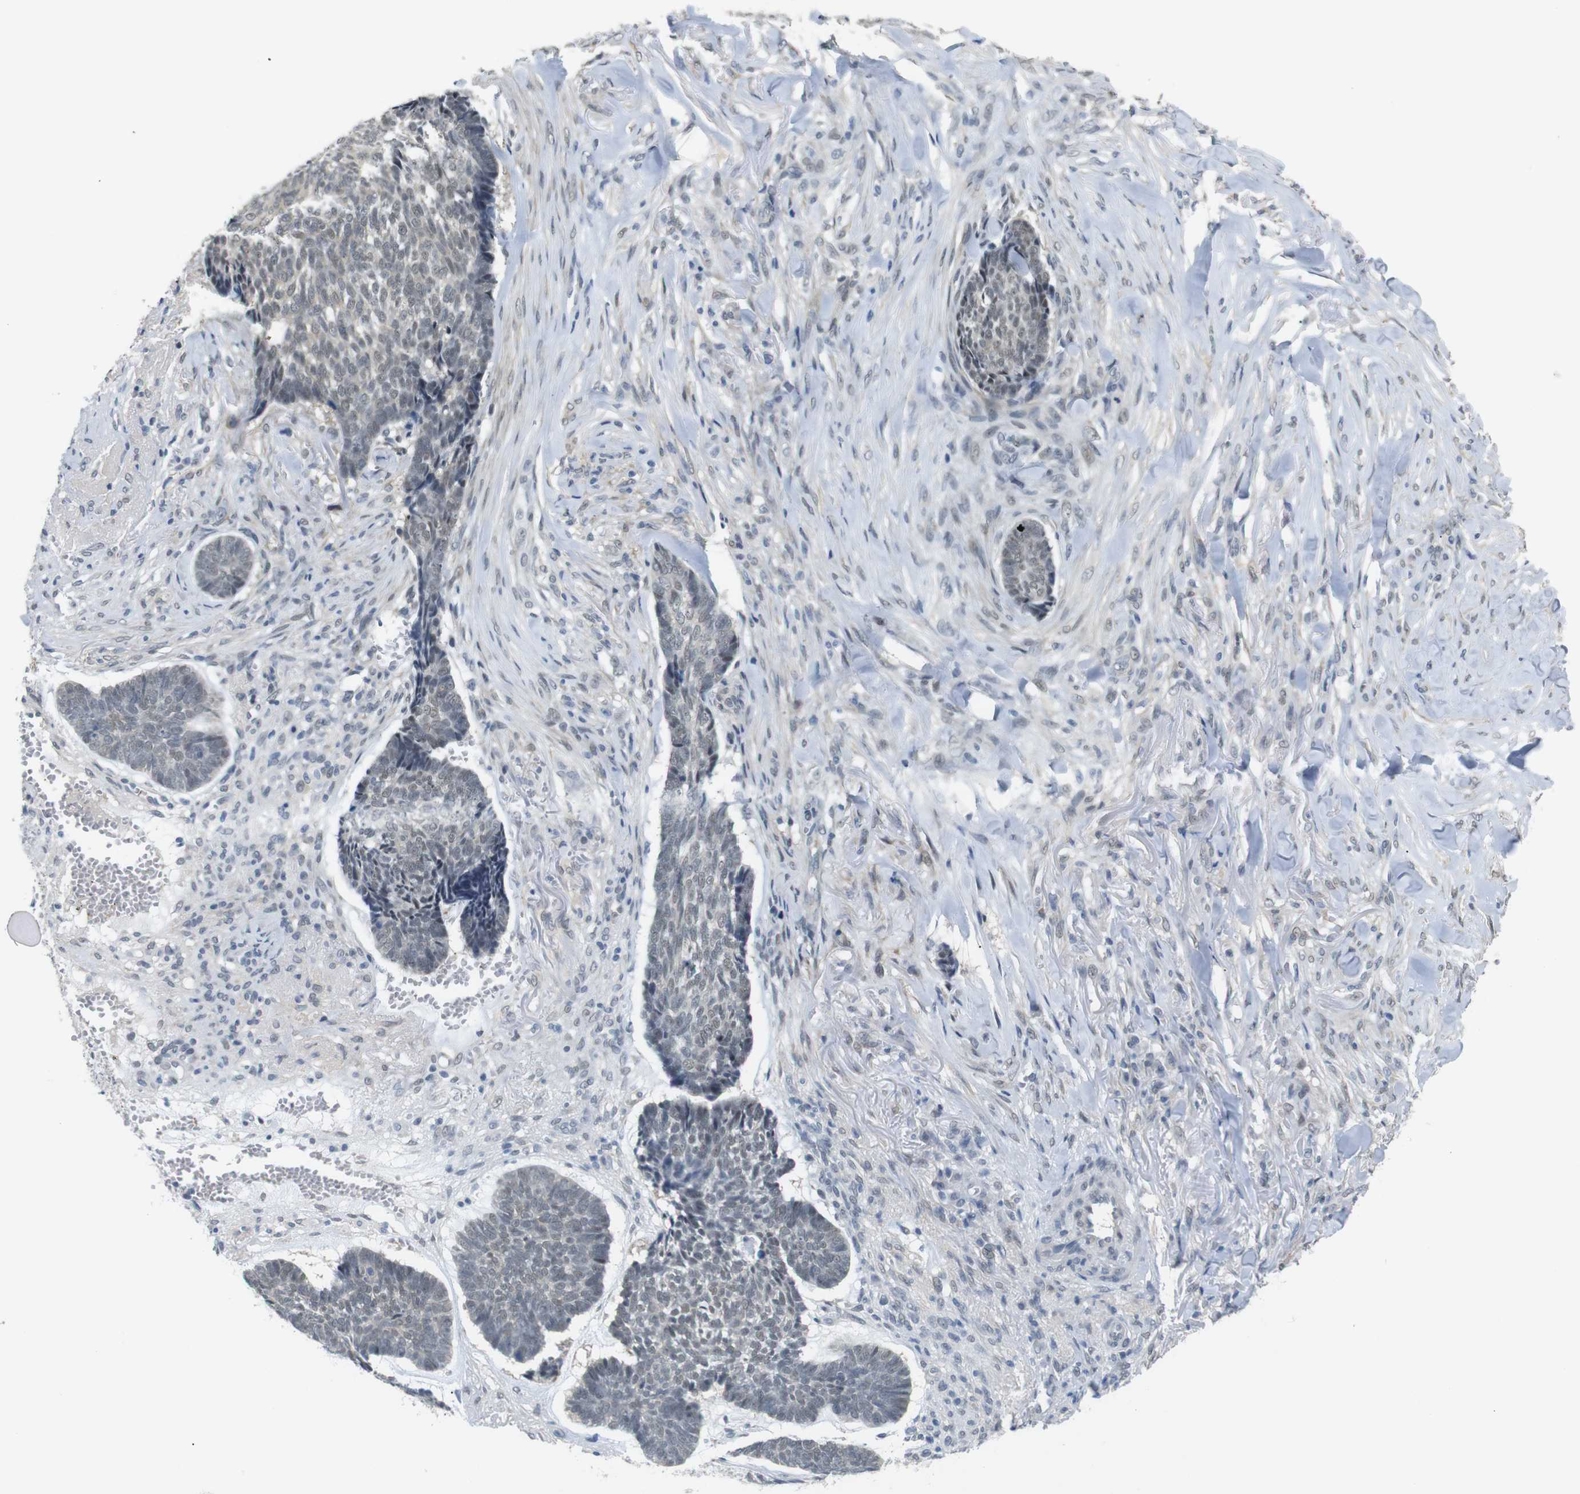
{"staining": {"intensity": "weak", "quantity": "25%-75%", "location": "nuclear"}, "tissue": "skin cancer", "cell_type": "Tumor cells", "image_type": "cancer", "snomed": [{"axis": "morphology", "description": "Basal cell carcinoma"}, {"axis": "topography", "description": "Skin"}], "caption": "Human skin cancer stained for a protein (brown) shows weak nuclear positive positivity in about 25%-75% of tumor cells.", "gene": "GPR158", "patient": {"sex": "male", "age": 84}}